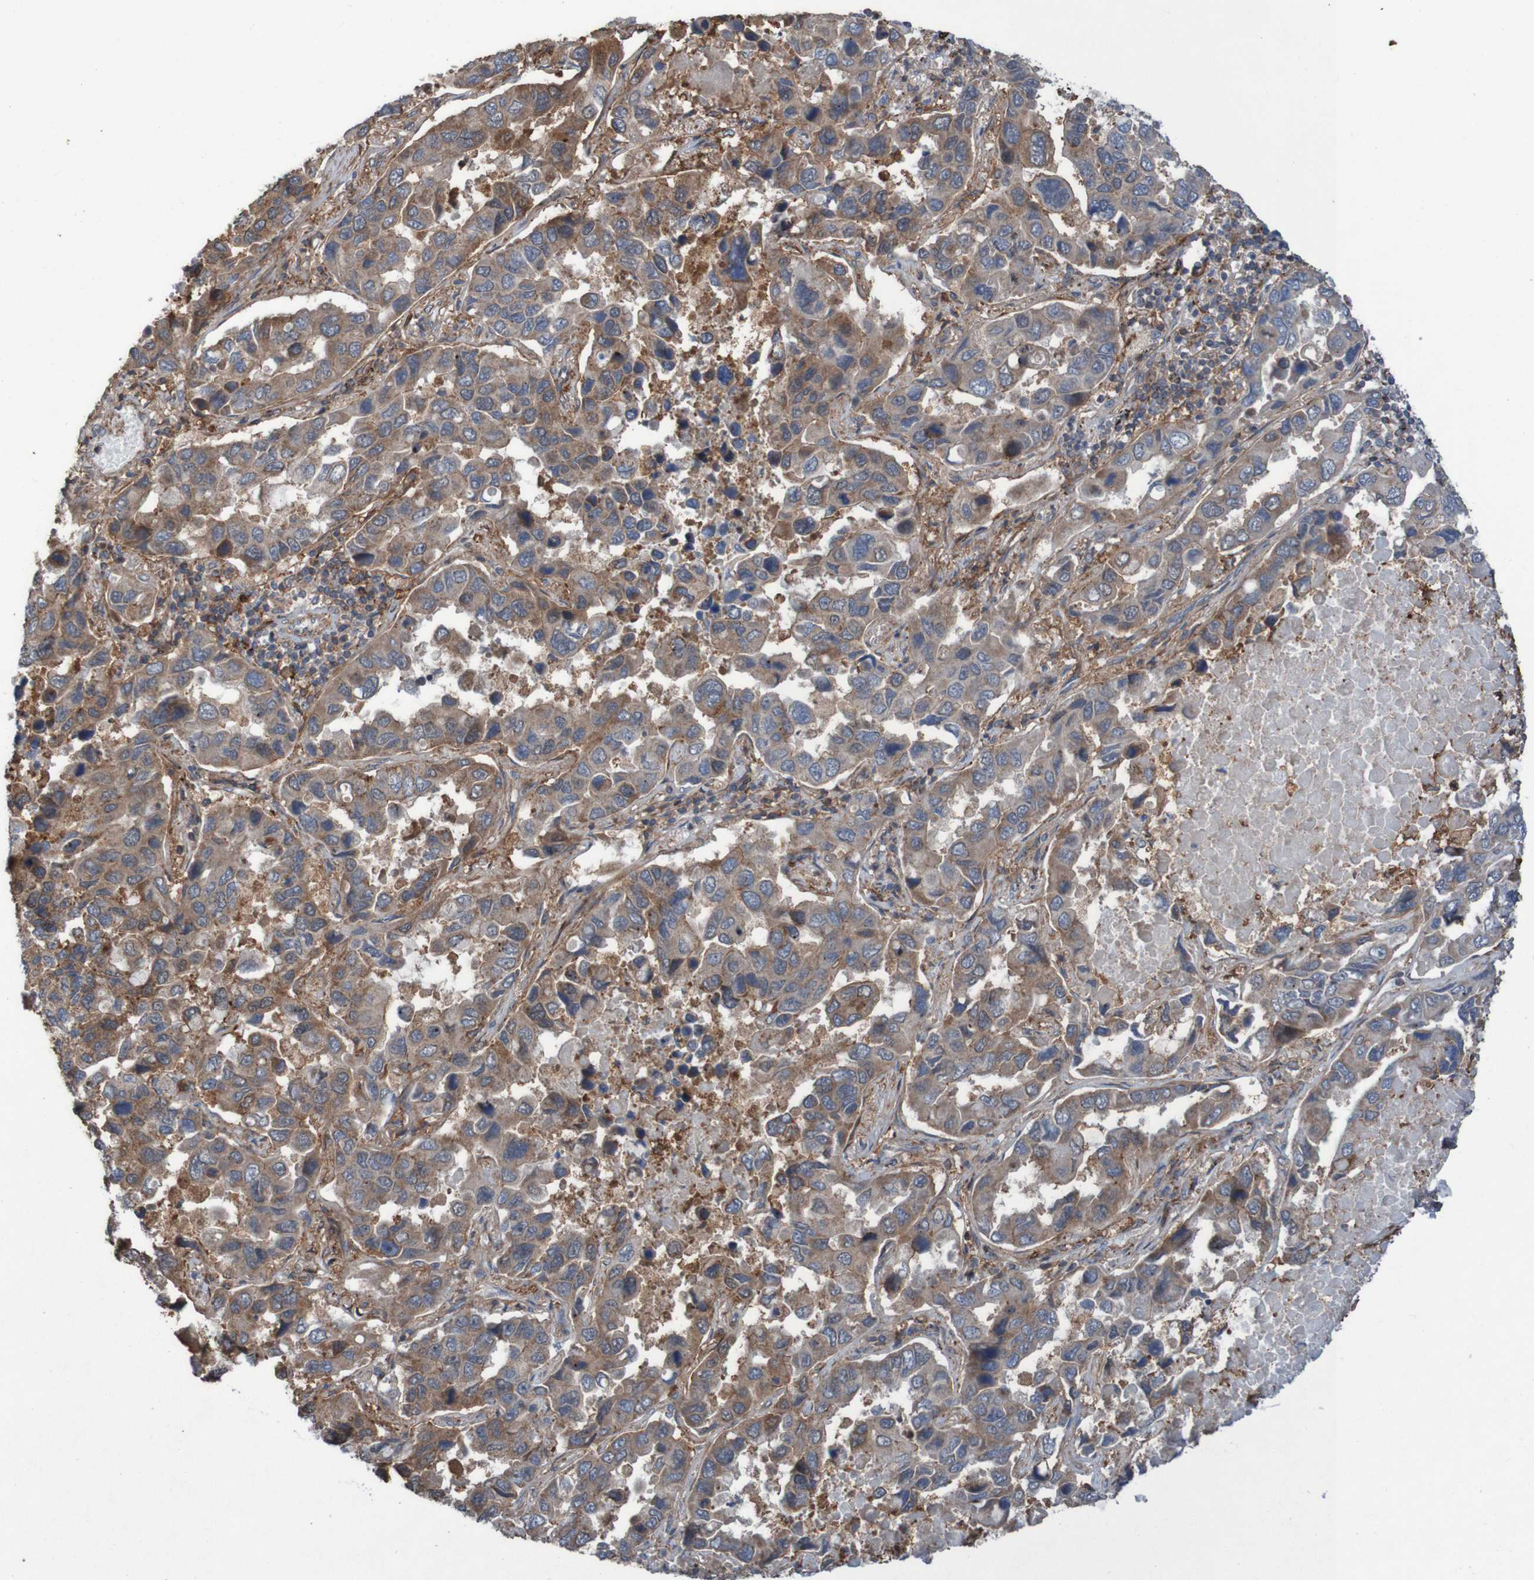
{"staining": {"intensity": "moderate", "quantity": ">75%", "location": "cytoplasmic/membranous"}, "tissue": "lung cancer", "cell_type": "Tumor cells", "image_type": "cancer", "snomed": [{"axis": "morphology", "description": "Adenocarcinoma, NOS"}, {"axis": "topography", "description": "Lung"}], "caption": "High-power microscopy captured an immunohistochemistry histopathology image of lung cancer, revealing moderate cytoplasmic/membranous positivity in about >75% of tumor cells.", "gene": "PDGFB", "patient": {"sex": "male", "age": 64}}